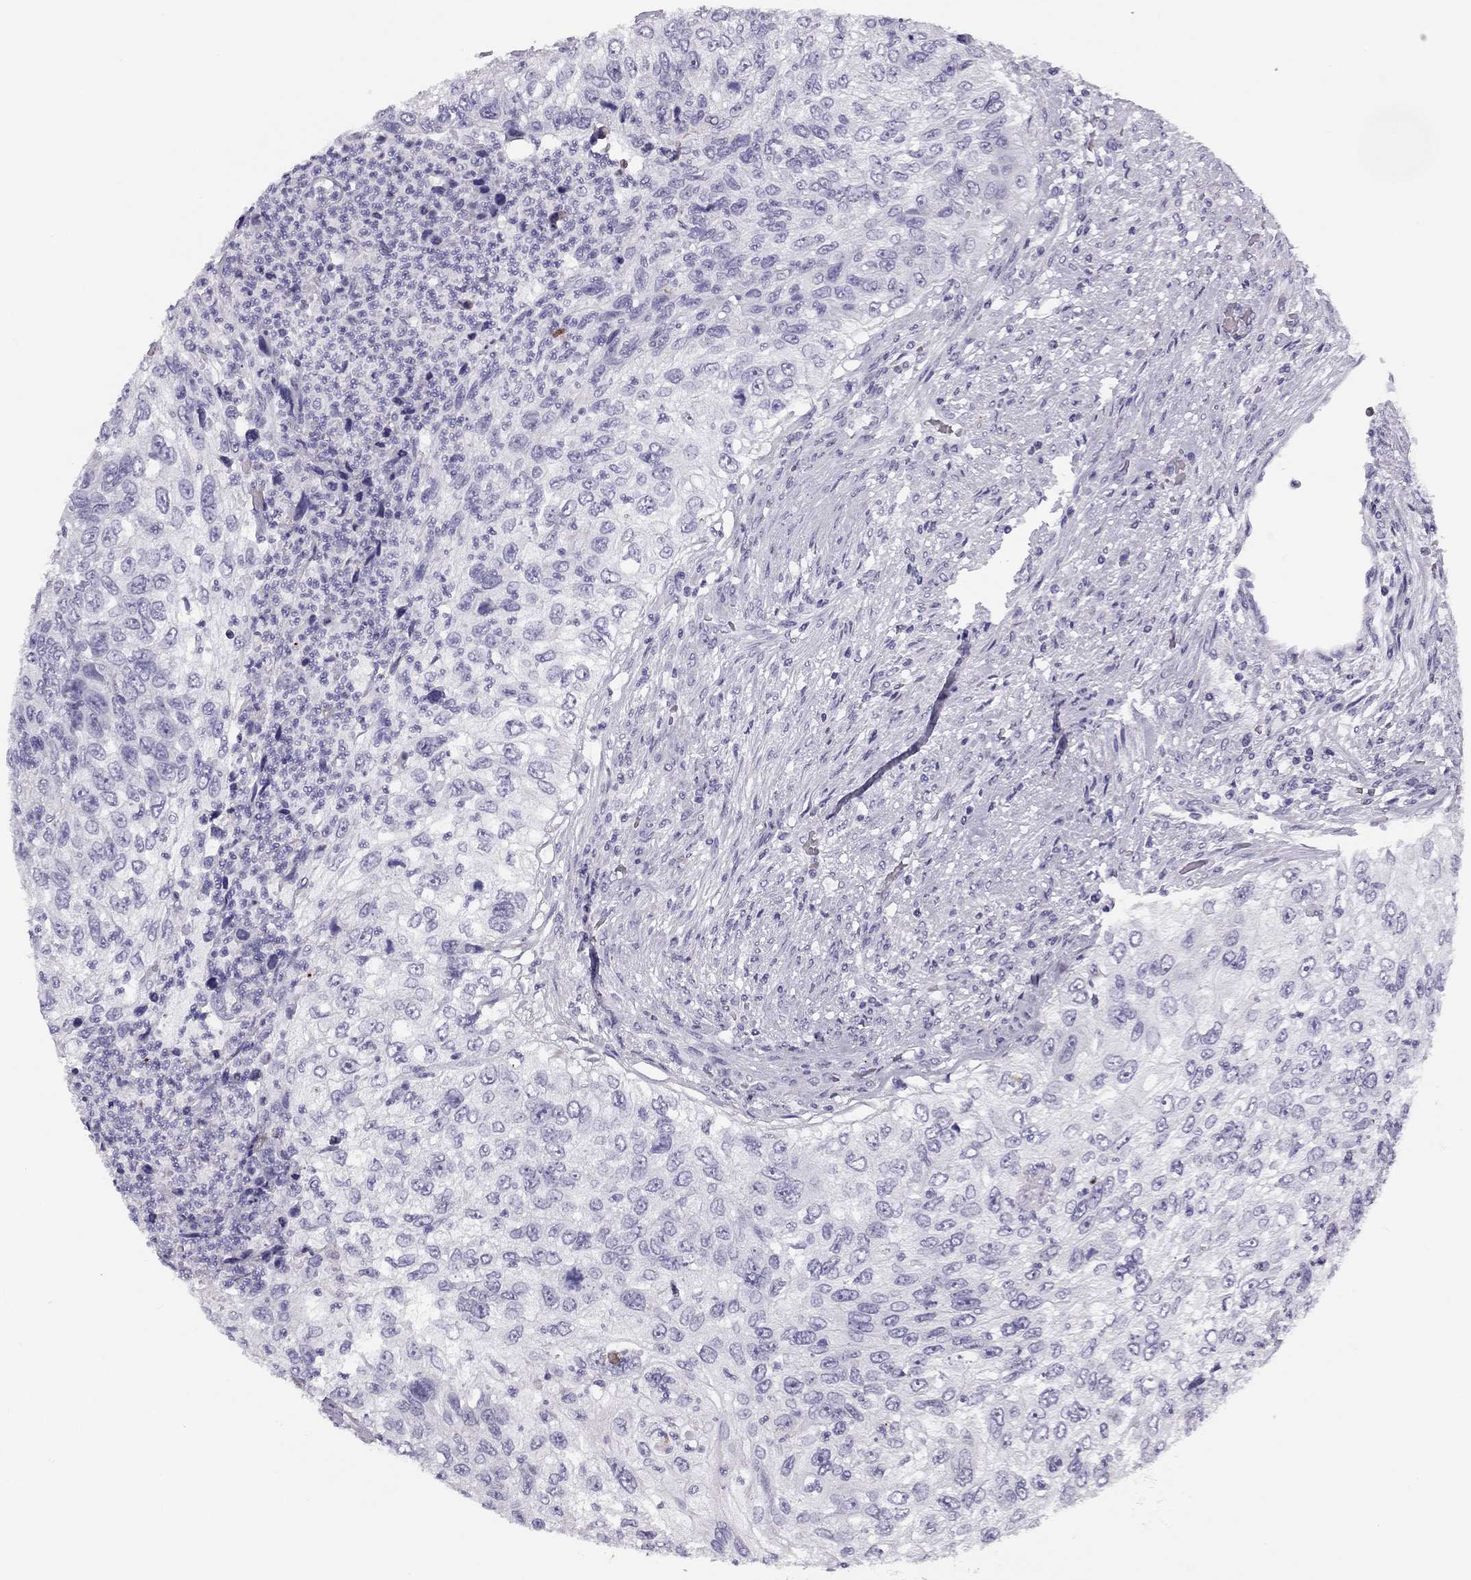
{"staining": {"intensity": "negative", "quantity": "none", "location": "none"}, "tissue": "urothelial cancer", "cell_type": "Tumor cells", "image_type": "cancer", "snomed": [{"axis": "morphology", "description": "Urothelial carcinoma, High grade"}, {"axis": "topography", "description": "Urinary bladder"}], "caption": "Immunohistochemistry (IHC) of urothelial carcinoma (high-grade) displays no expression in tumor cells.", "gene": "MC5R", "patient": {"sex": "female", "age": 60}}